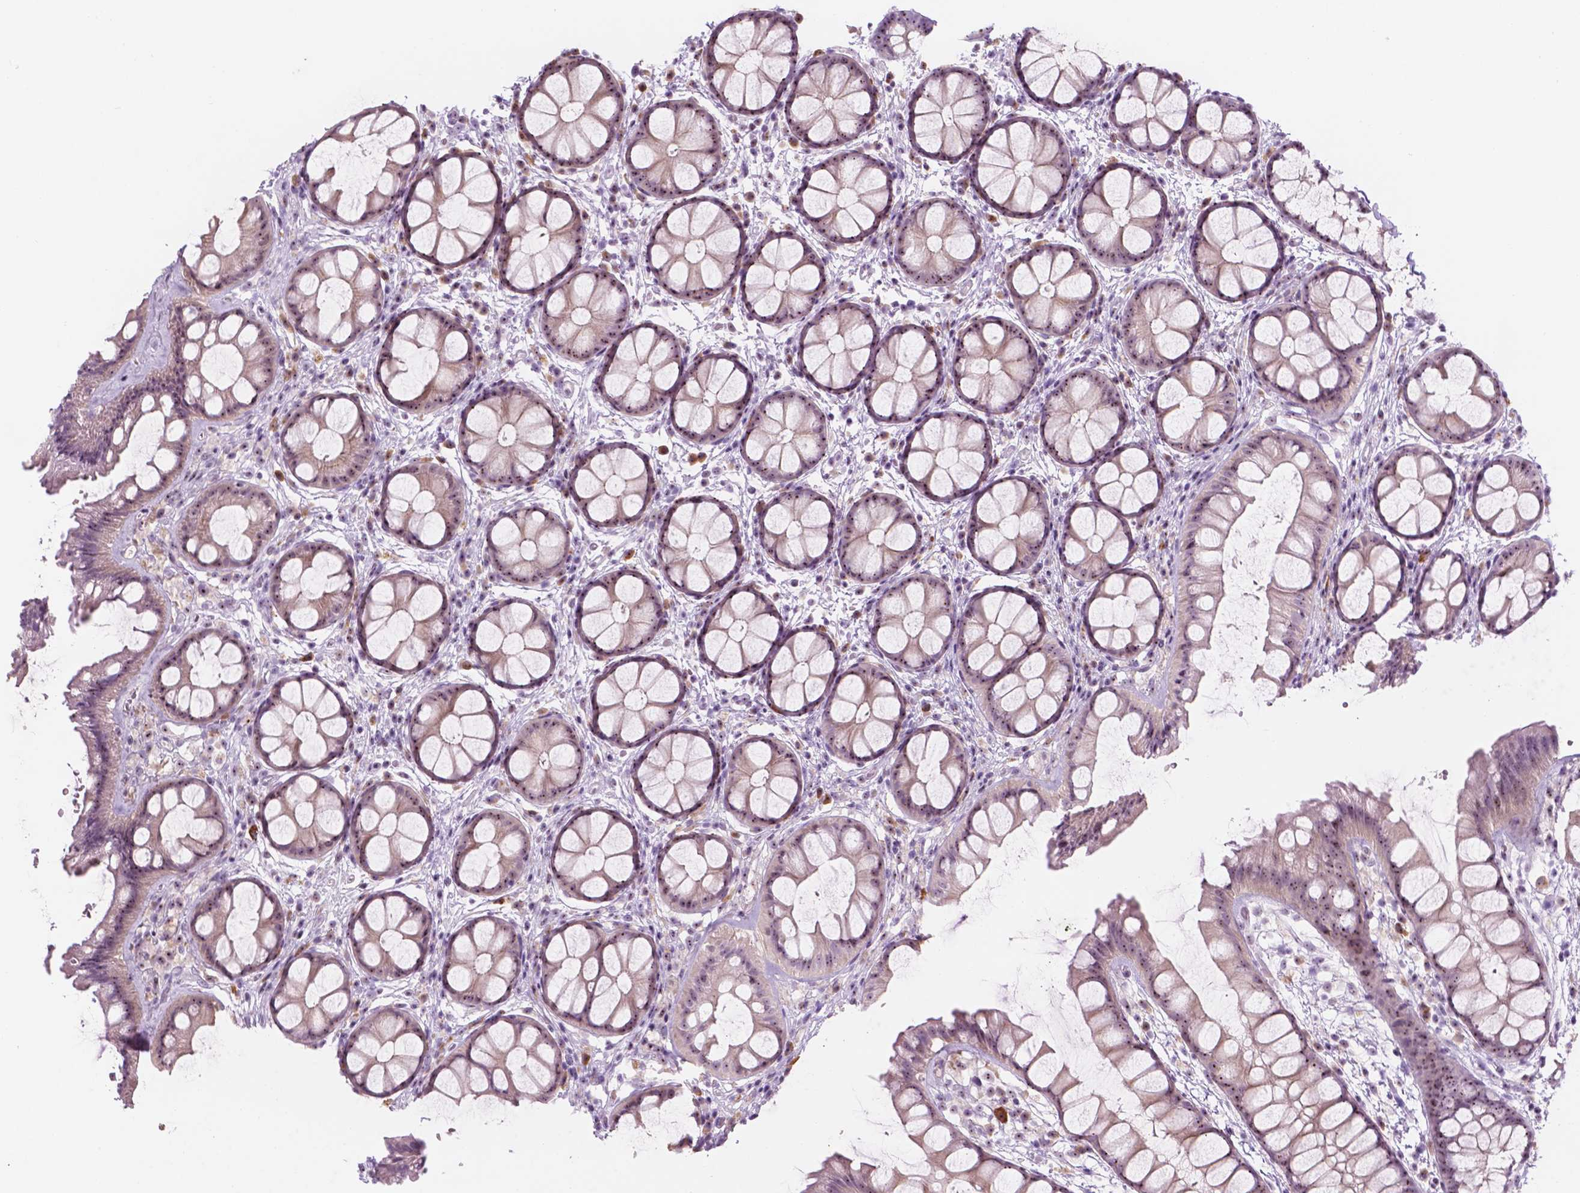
{"staining": {"intensity": "moderate", "quantity": ">75%", "location": "nuclear"}, "tissue": "rectum", "cell_type": "Glandular cells", "image_type": "normal", "snomed": [{"axis": "morphology", "description": "Normal tissue, NOS"}, {"axis": "topography", "description": "Rectum"}], "caption": "Protein staining of normal rectum exhibits moderate nuclear staining in approximately >75% of glandular cells.", "gene": "ZNF853", "patient": {"sex": "female", "age": 62}}